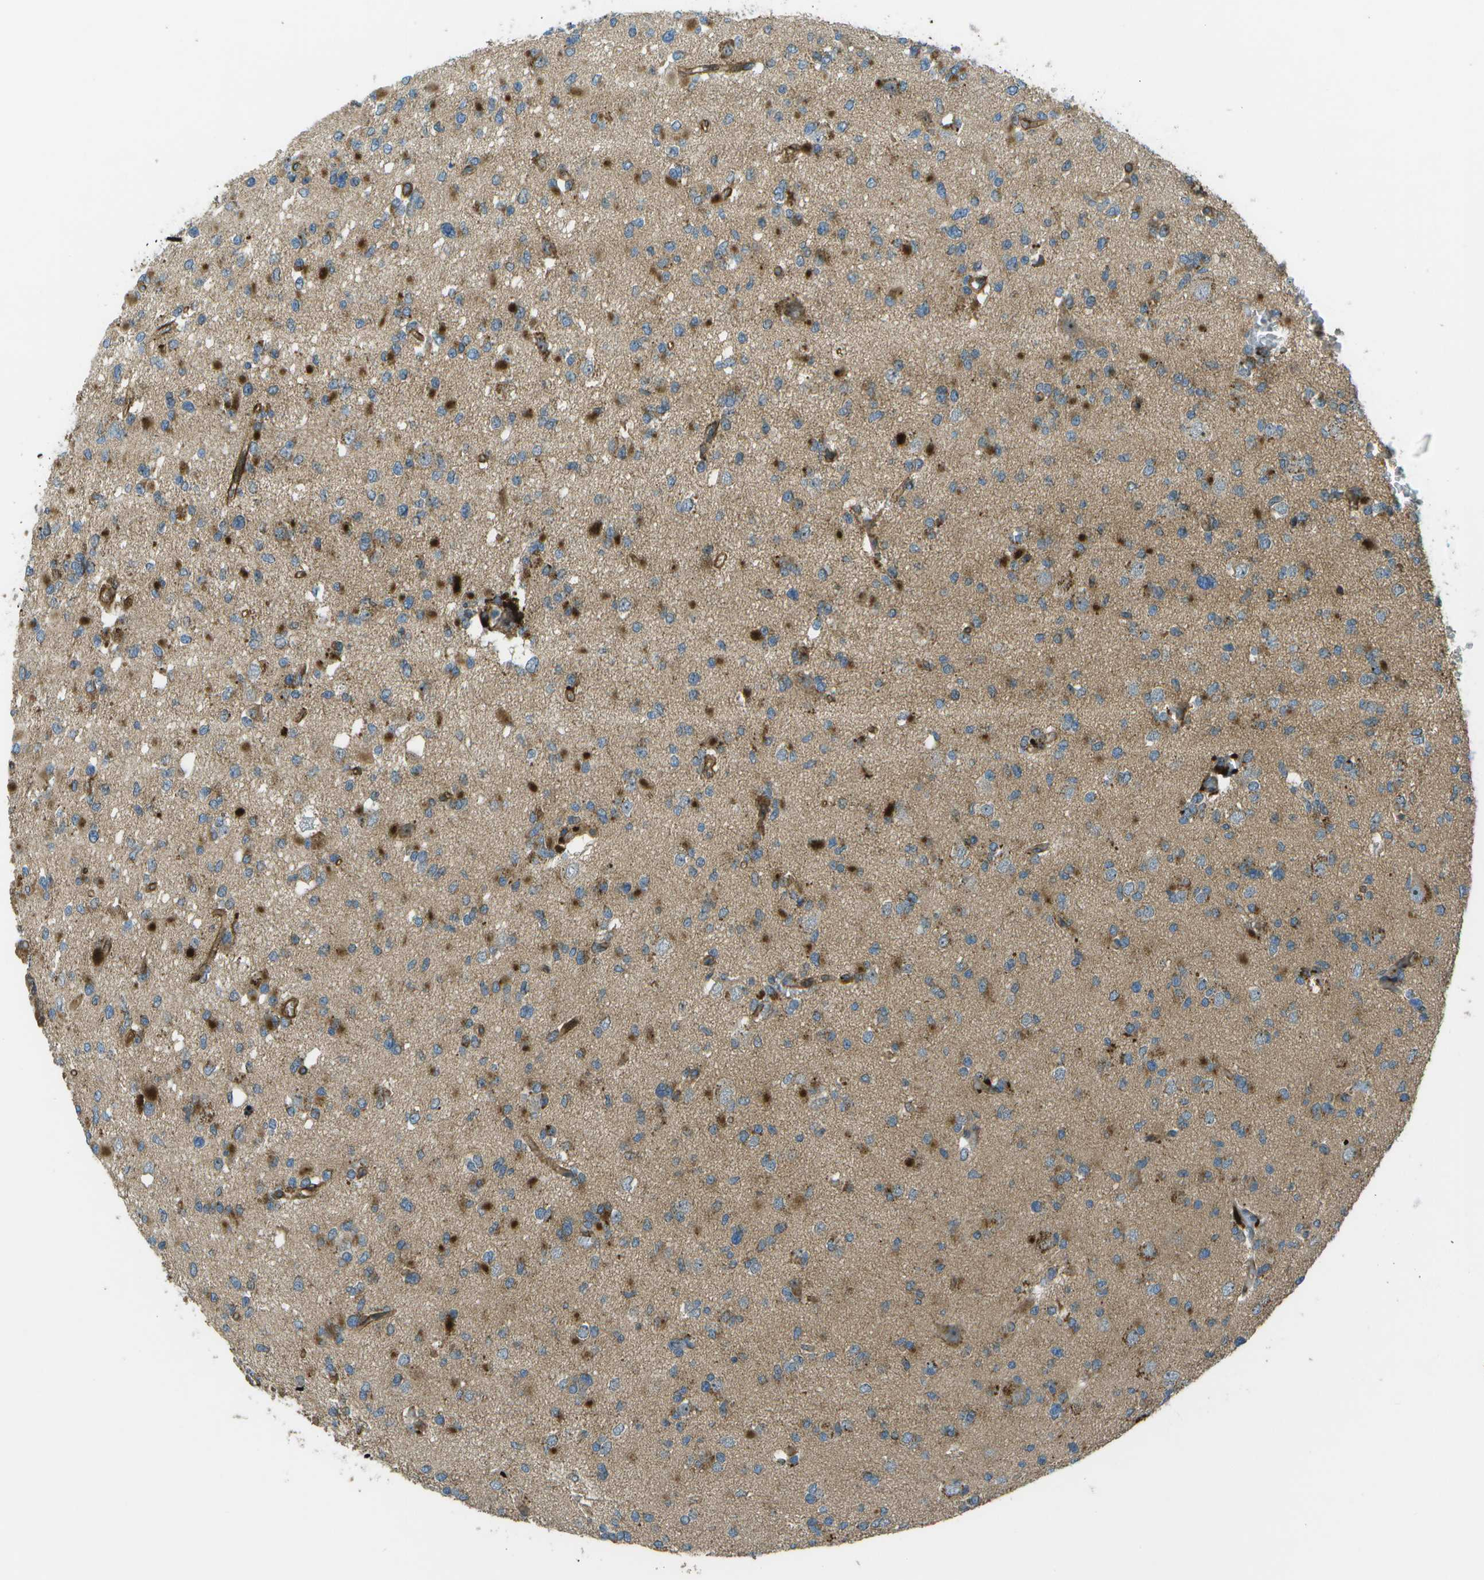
{"staining": {"intensity": "strong", "quantity": "25%-75%", "location": "cytoplasmic/membranous"}, "tissue": "glioma", "cell_type": "Tumor cells", "image_type": "cancer", "snomed": [{"axis": "morphology", "description": "Glioma, malignant, Low grade"}, {"axis": "topography", "description": "Brain"}], "caption": "Protein expression analysis of human malignant low-grade glioma reveals strong cytoplasmic/membranous expression in about 25%-75% of tumor cells.", "gene": "PXYLP1", "patient": {"sex": "female", "age": 22}}